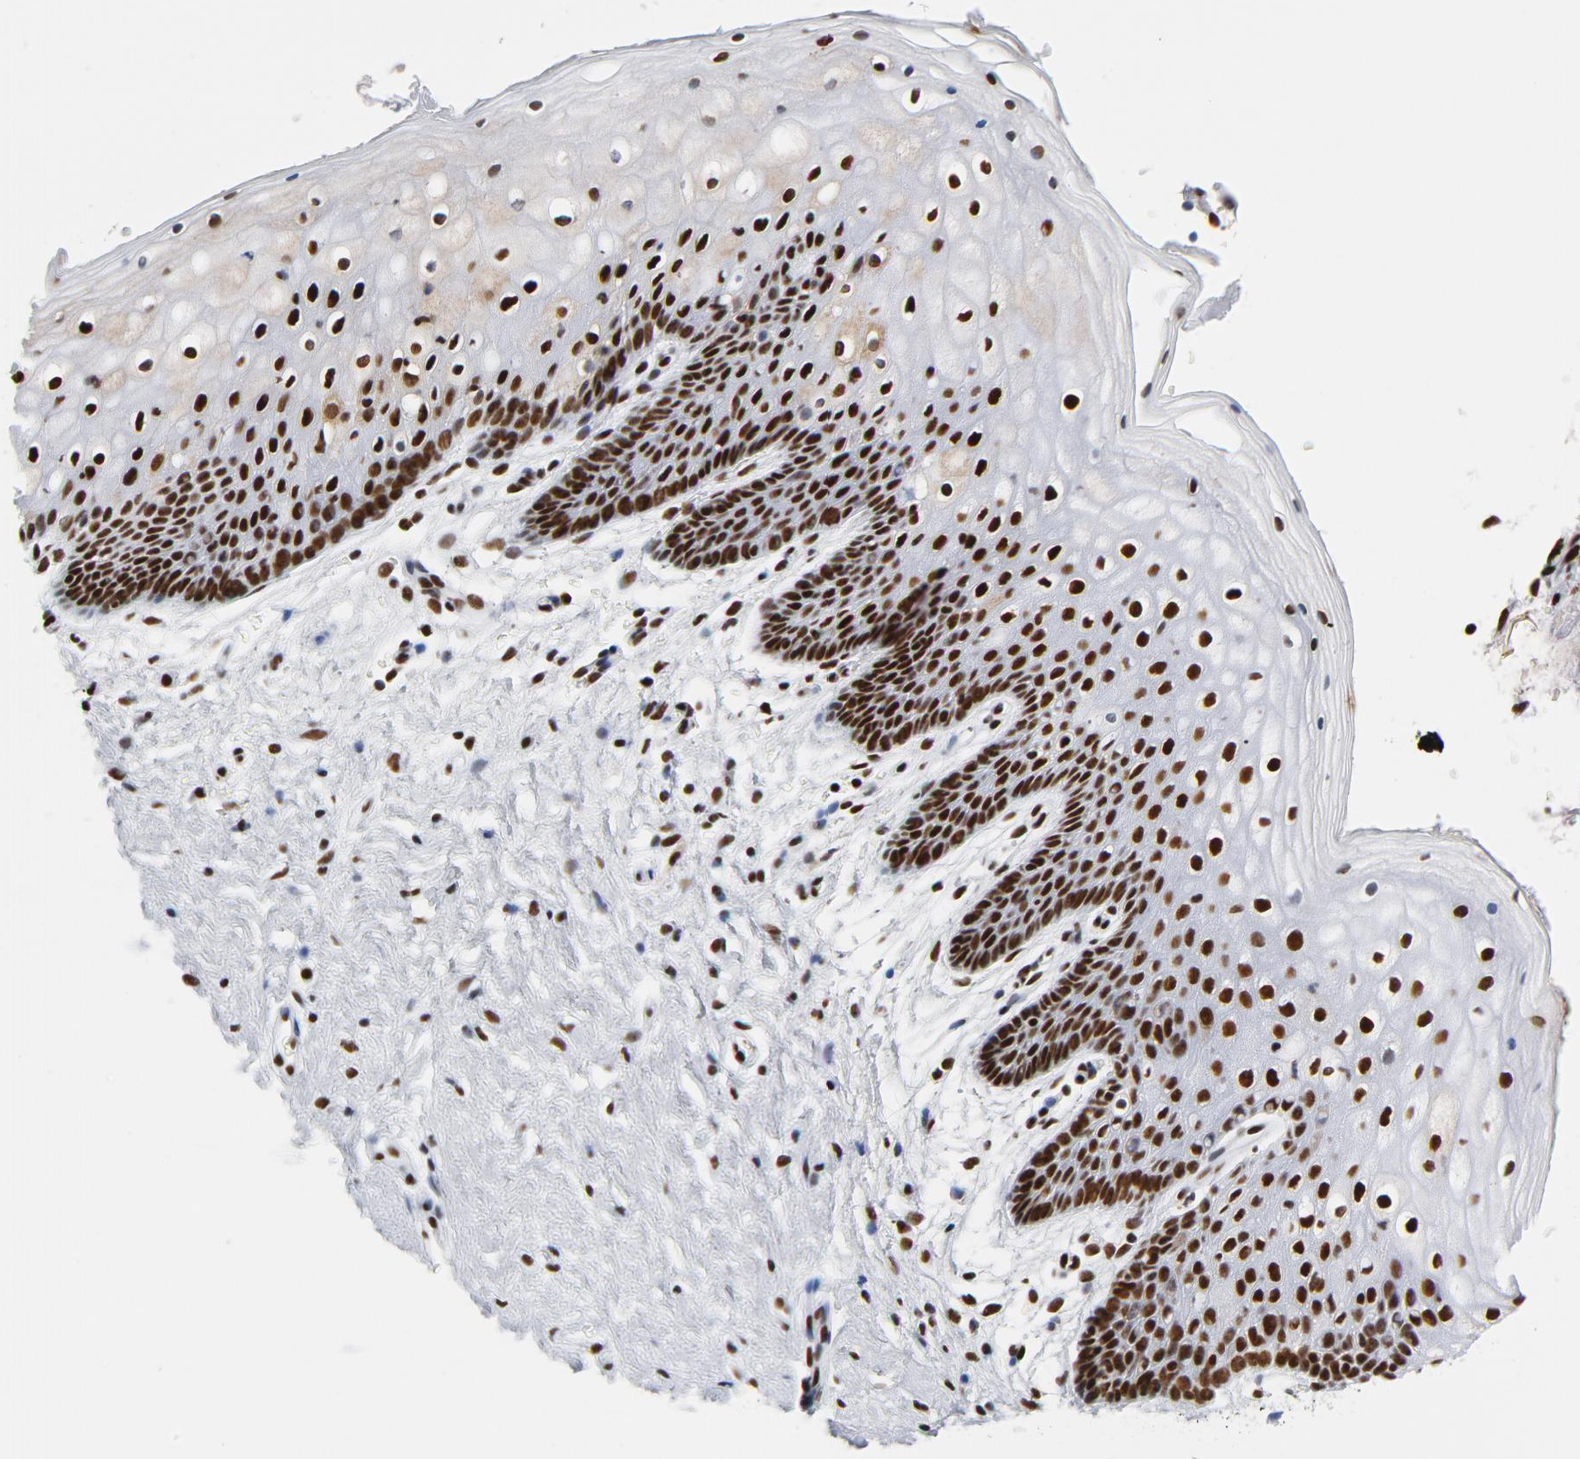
{"staining": {"intensity": "strong", "quantity": ">75%", "location": "nuclear"}, "tissue": "vagina", "cell_type": "Squamous epithelial cells", "image_type": "normal", "snomed": [{"axis": "morphology", "description": "Normal tissue, NOS"}, {"axis": "topography", "description": "Vagina"}], "caption": "This photomicrograph exhibits immunohistochemistry staining of normal human vagina, with high strong nuclear expression in approximately >75% of squamous epithelial cells.", "gene": "XRCC5", "patient": {"sex": "female", "age": 46}}